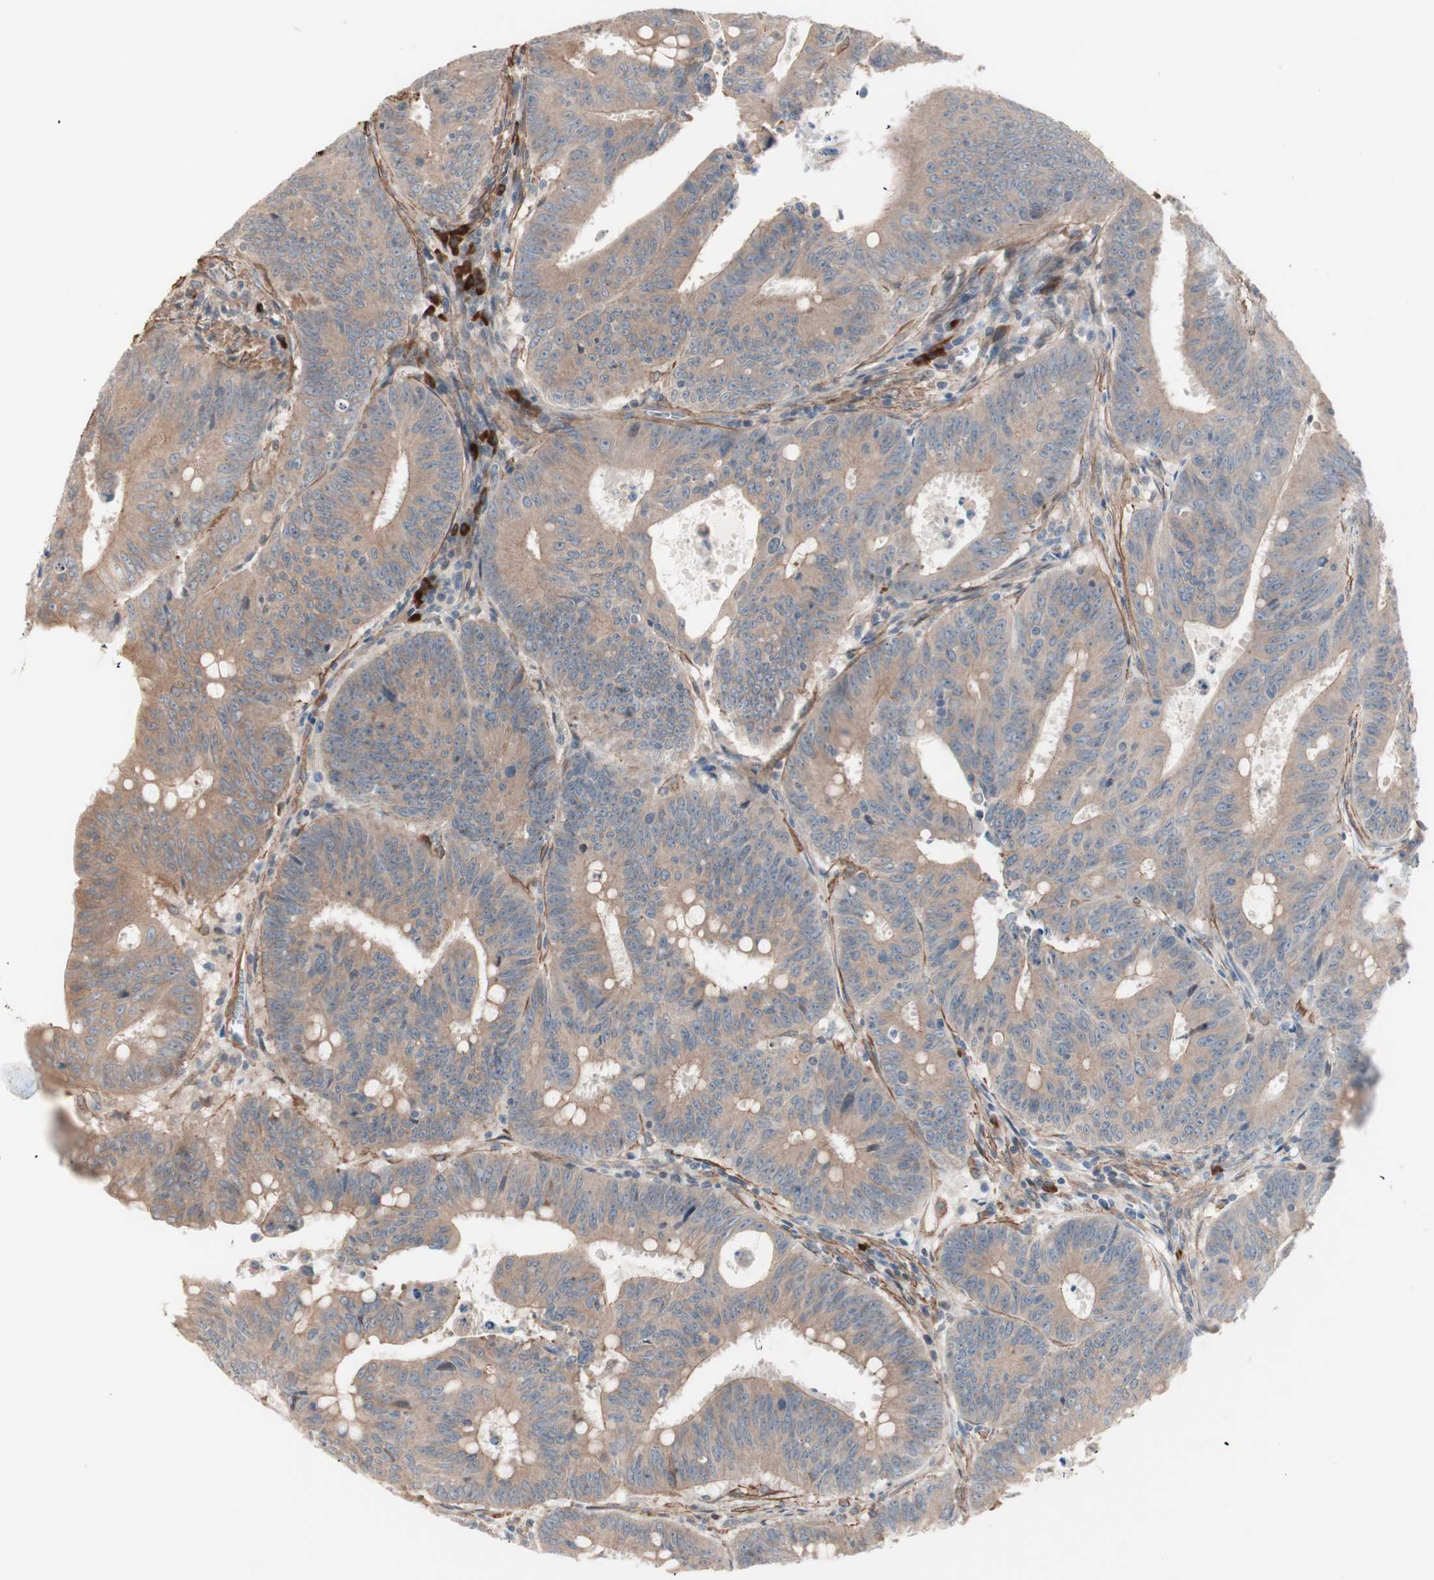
{"staining": {"intensity": "moderate", "quantity": ">75%", "location": "cytoplasmic/membranous"}, "tissue": "colorectal cancer", "cell_type": "Tumor cells", "image_type": "cancer", "snomed": [{"axis": "morphology", "description": "Adenocarcinoma, NOS"}, {"axis": "topography", "description": "Colon"}], "caption": "Immunohistochemistry (IHC) micrograph of adenocarcinoma (colorectal) stained for a protein (brown), which exhibits medium levels of moderate cytoplasmic/membranous expression in approximately >75% of tumor cells.", "gene": "ALG5", "patient": {"sex": "male", "age": 45}}